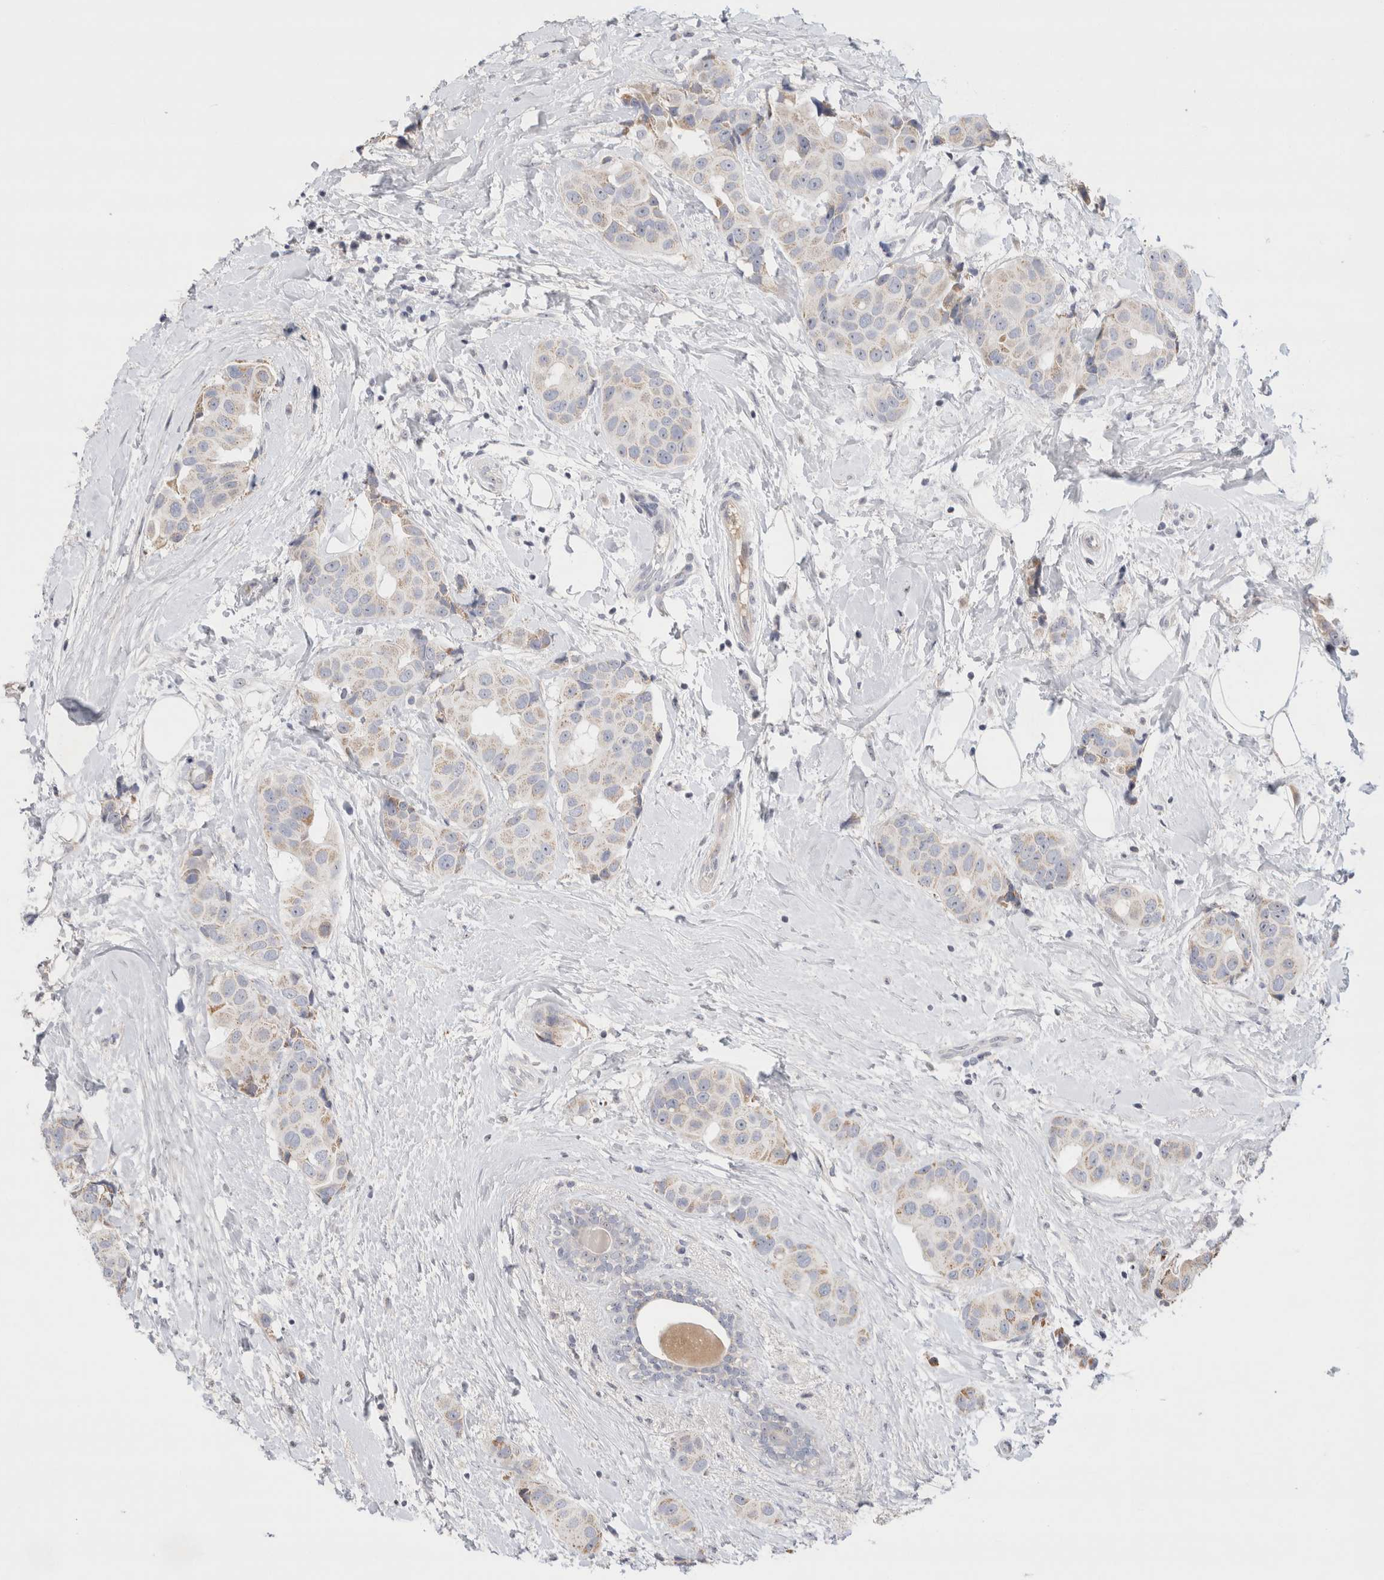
{"staining": {"intensity": "negative", "quantity": "none", "location": "none"}, "tissue": "breast cancer", "cell_type": "Tumor cells", "image_type": "cancer", "snomed": [{"axis": "morphology", "description": "Normal tissue, NOS"}, {"axis": "morphology", "description": "Duct carcinoma"}, {"axis": "topography", "description": "Breast"}], "caption": "Tumor cells show no significant positivity in infiltrating ductal carcinoma (breast).", "gene": "ECHDC2", "patient": {"sex": "female", "age": 39}}